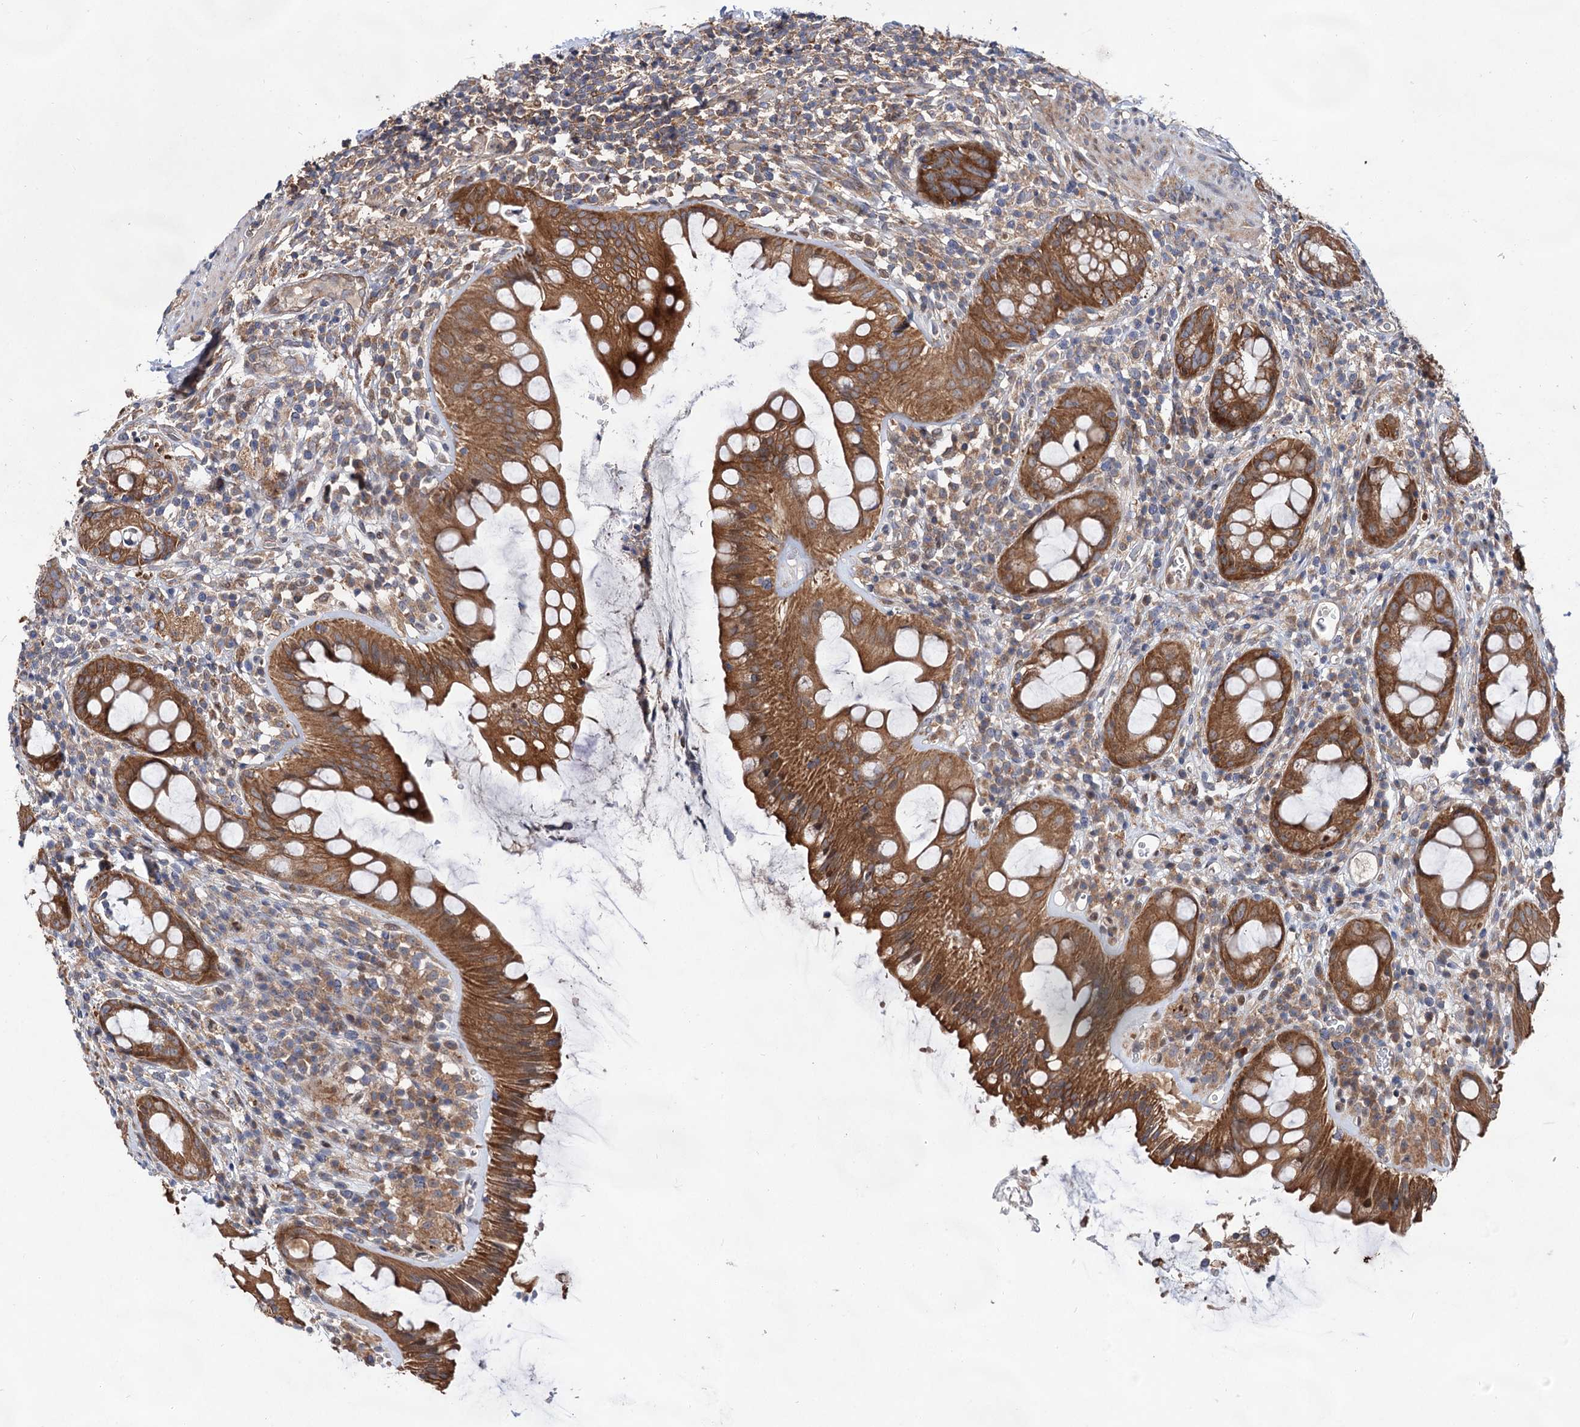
{"staining": {"intensity": "moderate", "quantity": ">75%", "location": "cytoplasmic/membranous"}, "tissue": "rectum", "cell_type": "Glandular cells", "image_type": "normal", "snomed": [{"axis": "morphology", "description": "Normal tissue, NOS"}, {"axis": "topography", "description": "Rectum"}], "caption": "Protein expression analysis of normal rectum displays moderate cytoplasmic/membranous positivity in approximately >75% of glandular cells. (DAB (3,3'-diaminobenzidine) IHC, brown staining for protein, blue staining for nuclei).", "gene": "NAA25", "patient": {"sex": "female", "age": 57}}